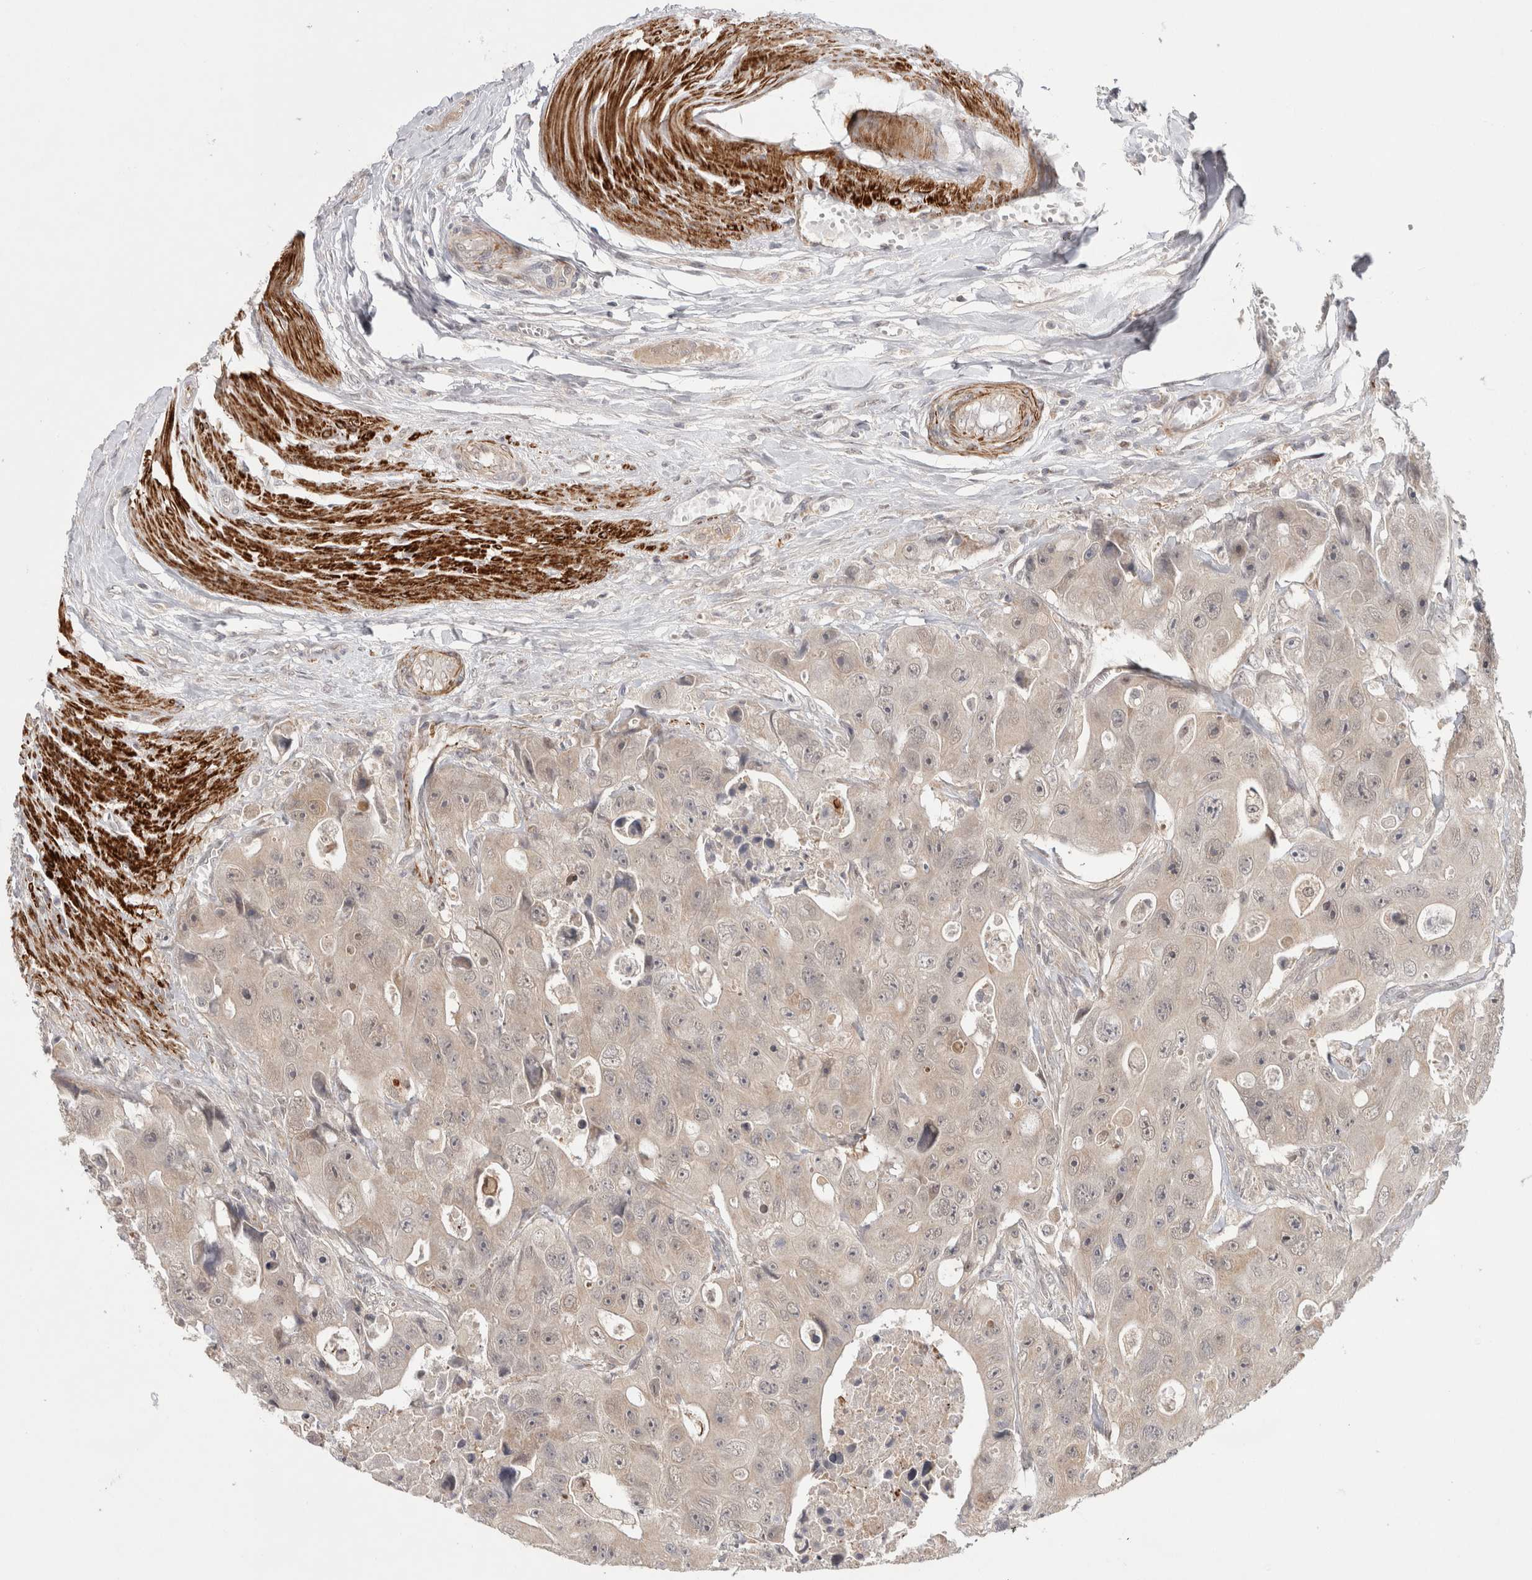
{"staining": {"intensity": "weak", "quantity": "25%-75%", "location": "cytoplasmic/membranous"}, "tissue": "colorectal cancer", "cell_type": "Tumor cells", "image_type": "cancer", "snomed": [{"axis": "morphology", "description": "Adenocarcinoma, NOS"}, {"axis": "topography", "description": "Colon"}], "caption": "This photomicrograph exhibits immunohistochemistry (IHC) staining of adenocarcinoma (colorectal), with low weak cytoplasmic/membranous staining in approximately 25%-75% of tumor cells.", "gene": "ZNF318", "patient": {"sex": "female", "age": 46}}